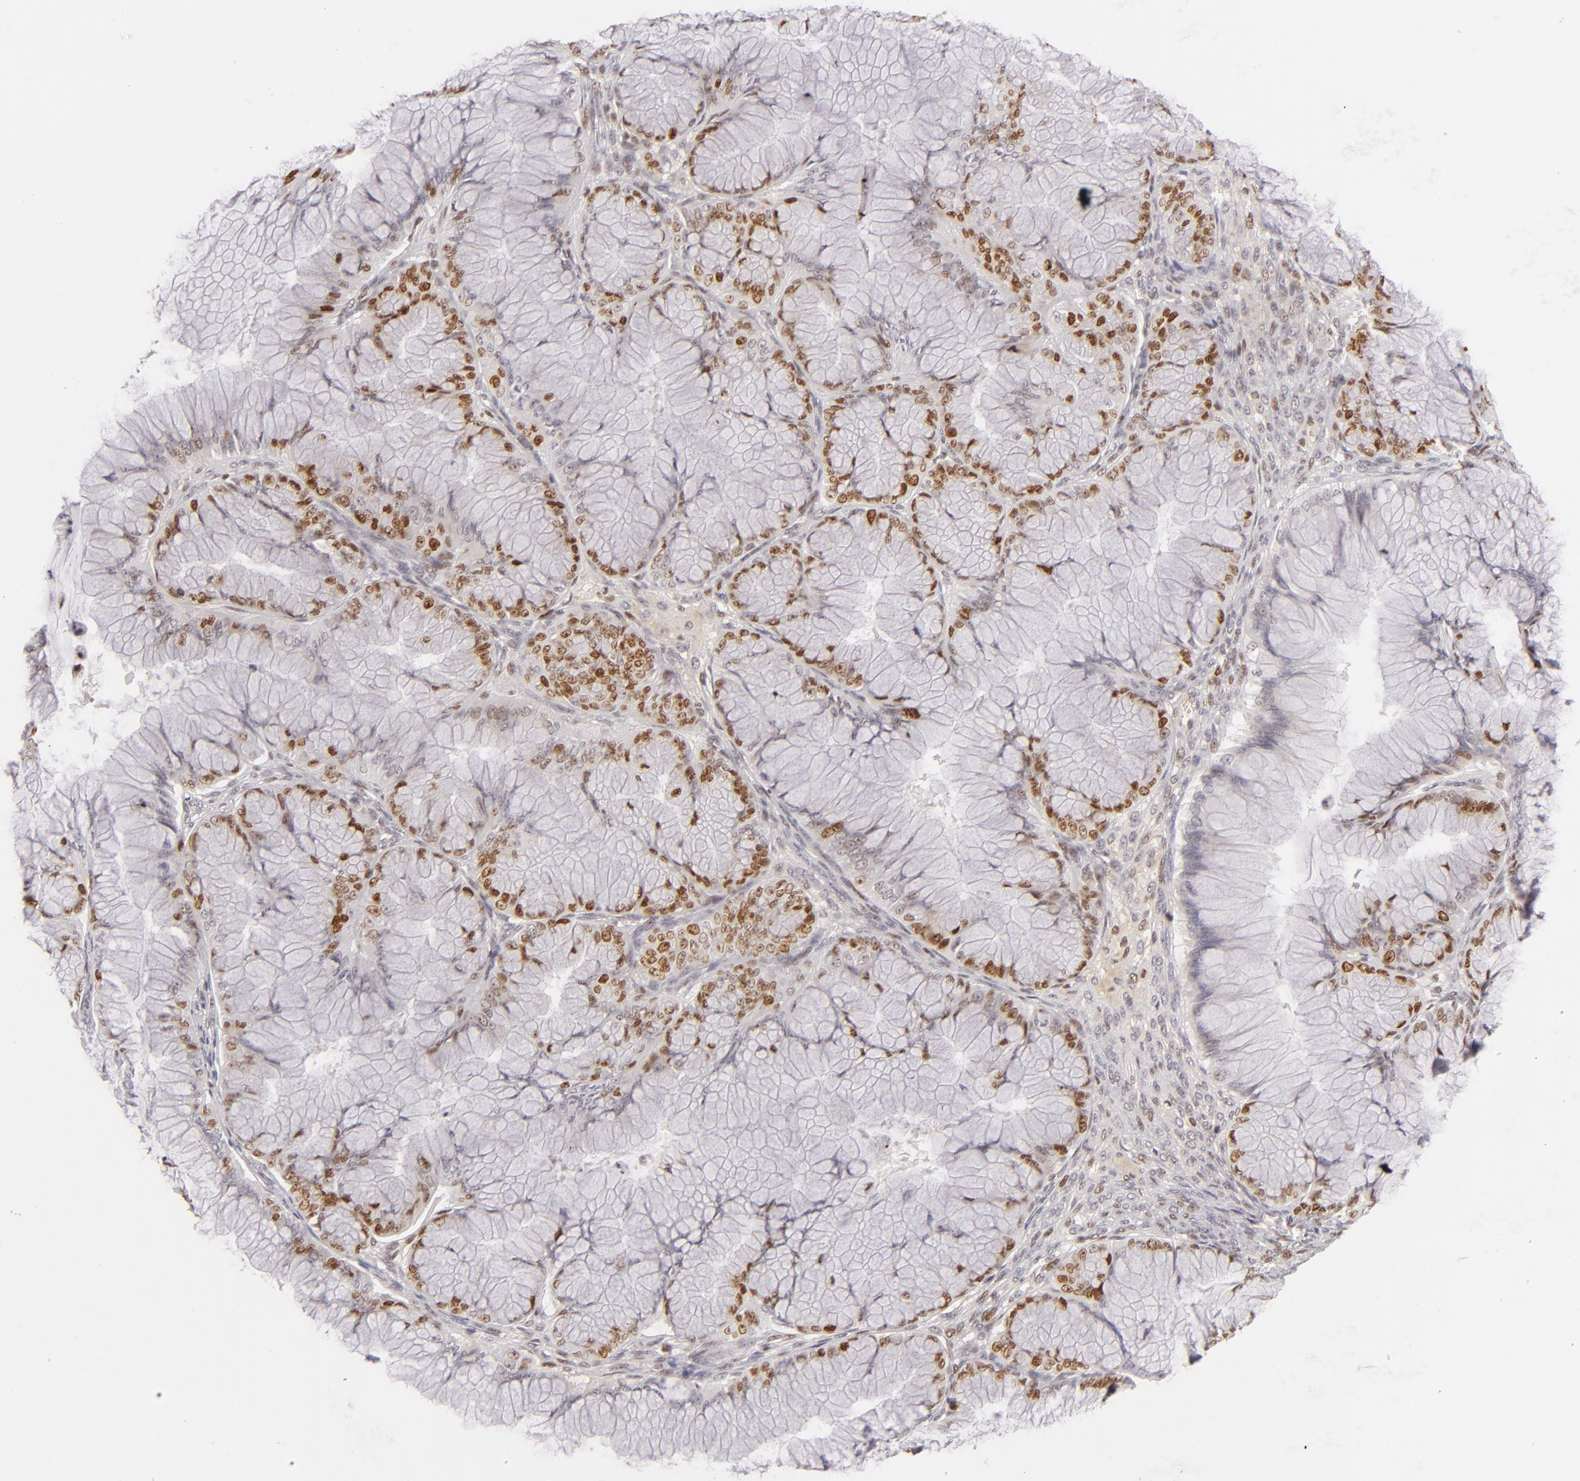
{"staining": {"intensity": "strong", "quantity": ">75%", "location": "nuclear"}, "tissue": "ovarian cancer", "cell_type": "Tumor cells", "image_type": "cancer", "snomed": [{"axis": "morphology", "description": "Cystadenocarcinoma, mucinous, NOS"}, {"axis": "topography", "description": "Ovary"}], "caption": "IHC staining of ovarian cancer (mucinous cystadenocarcinoma), which exhibits high levels of strong nuclear expression in approximately >75% of tumor cells indicating strong nuclear protein staining. The staining was performed using DAB (brown) for protein detection and nuclei were counterstained in hematoxylin (blue).", "gene": "FEN1", "patient": {"sex": "female", "age": 63}}